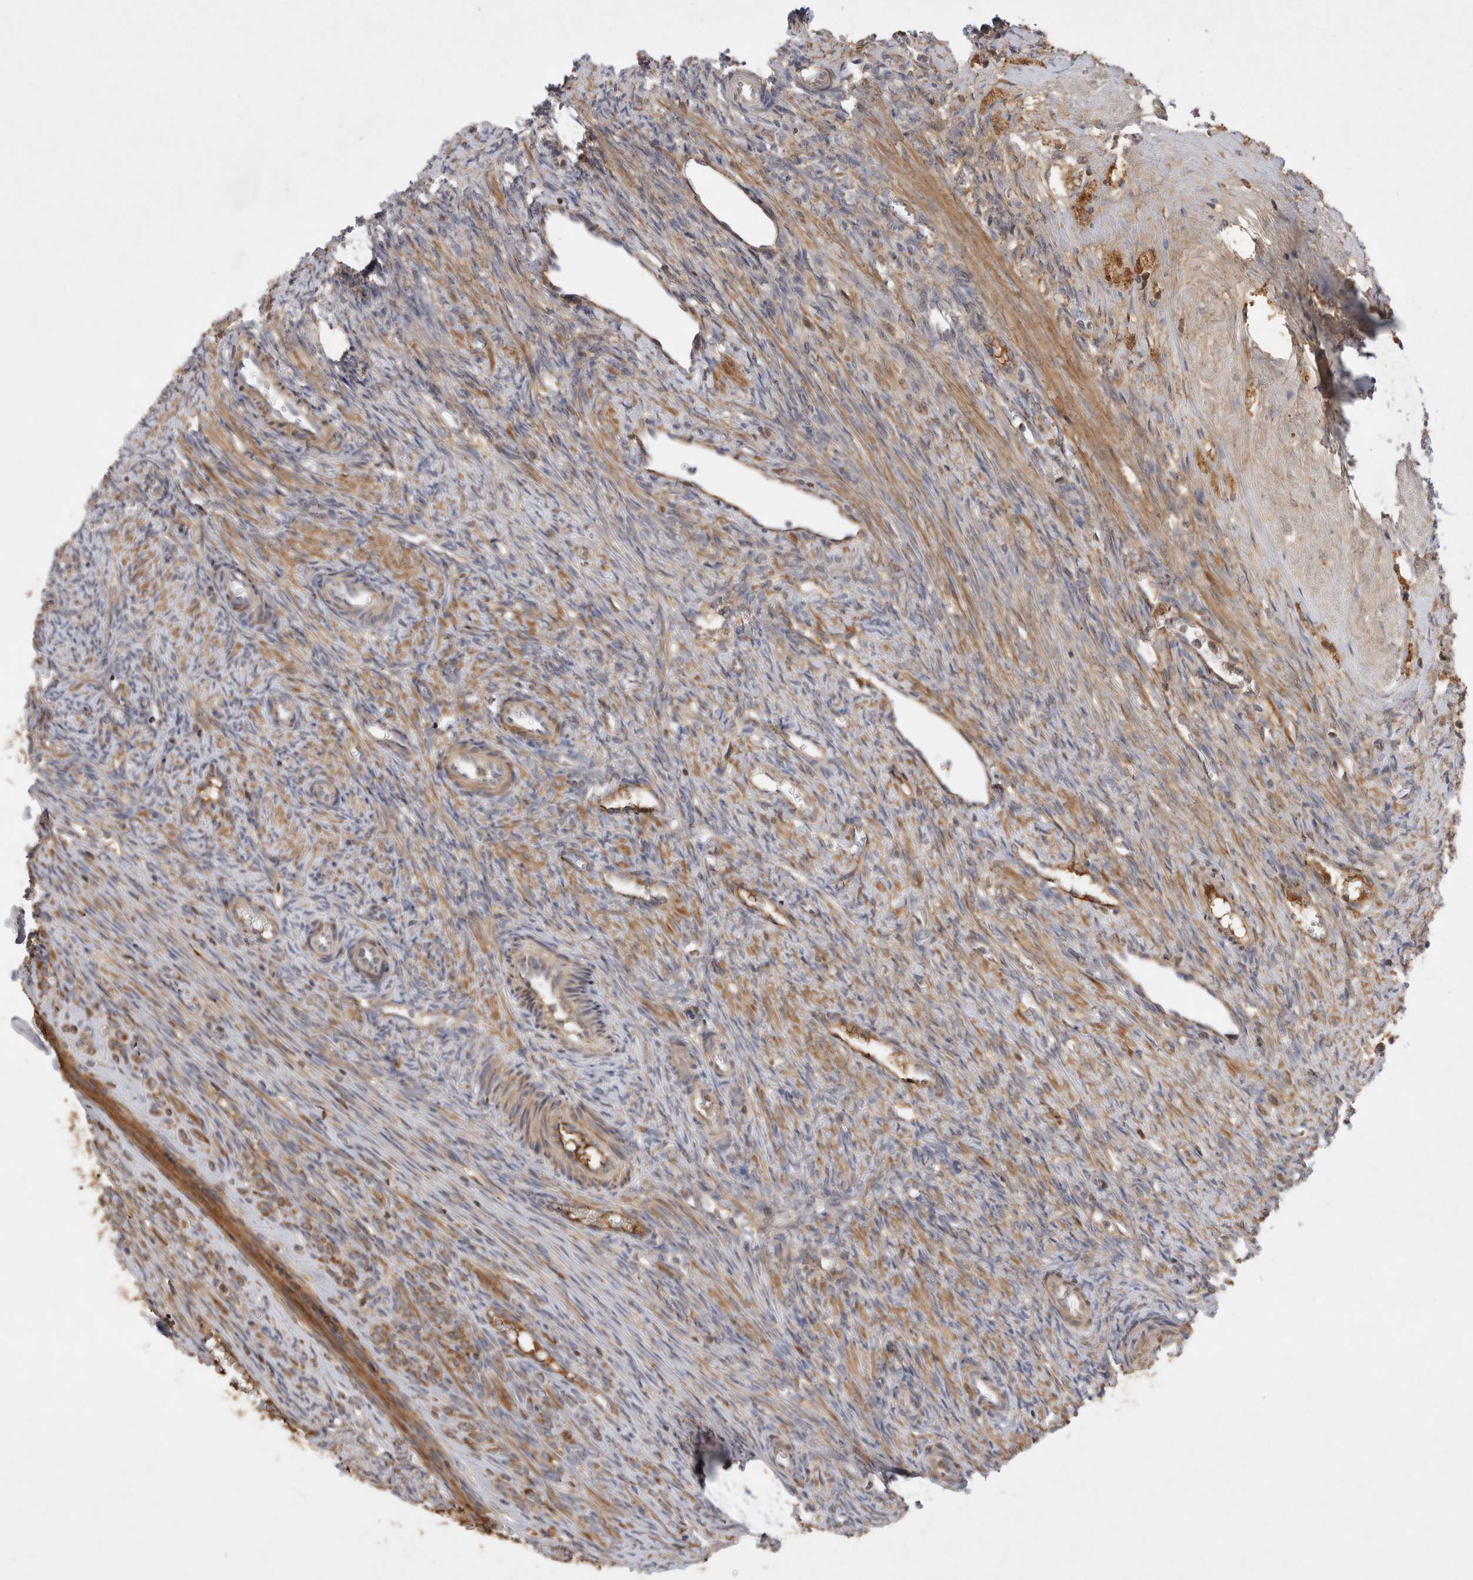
{"staining": {"intensity": "strong", "quantity": ">75%", "location": "cytoplasmic/membranous"}, "tissue": "ovary", "cell_type": "Follicle cells", "image_type": "normal", "snomed": [{"axis": "morphology", "description": "Normal tissue, NOS"}, {"axis": "topography", "description": "Ovary"}], "caption": "Protein analysis of benign ovary displays strong cytoplasmic/membranous expression in about >75% of follicle cells. The staining was performed using DAB (3,3'-diaminobenzidine), with brown indicating positive protein expression. Nuclei are stained blue with hematoxylin.", "gene": "MRPS28", "patient": {"sex": "female", "age": 41}}